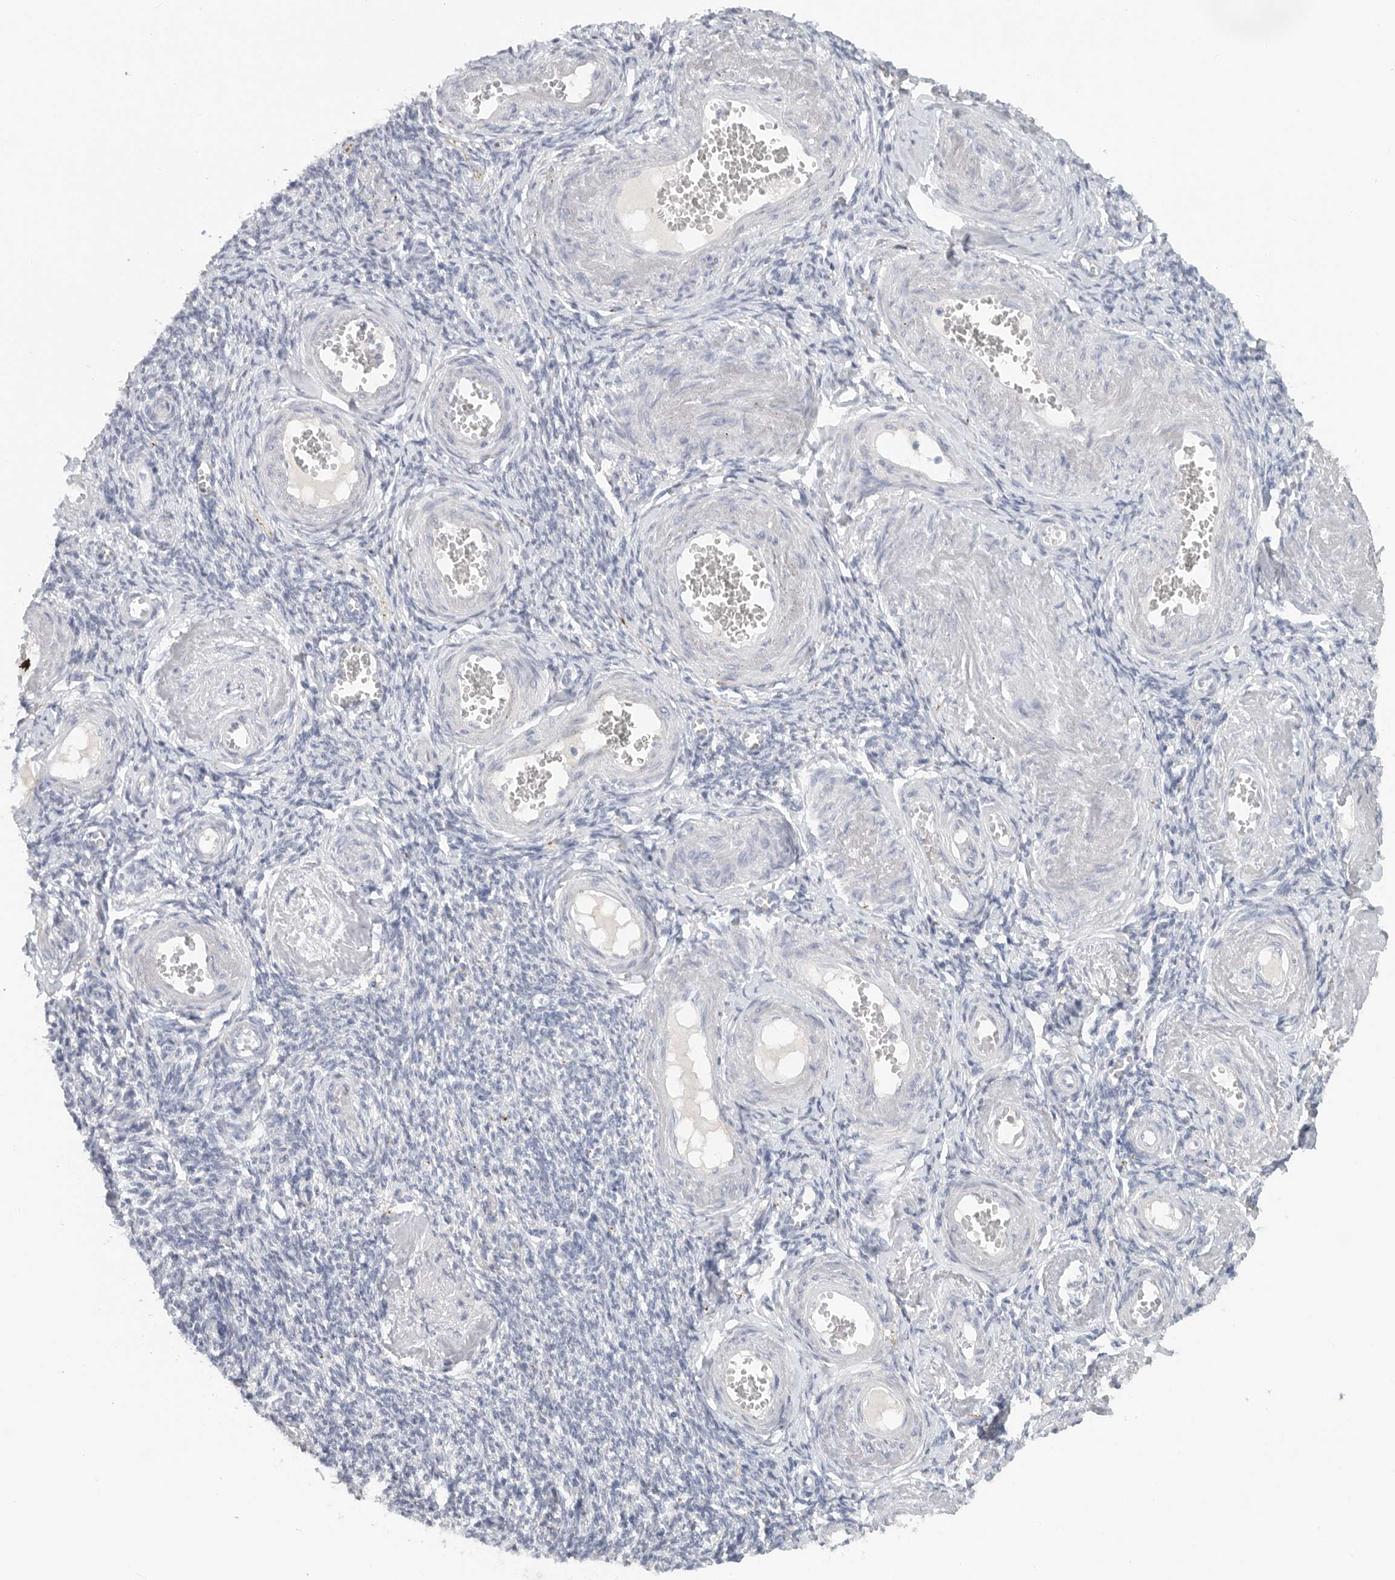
{"staining": {"intensity": "negative", "quantity": "none", "location": "none"}, "tissue": "adipose tissue", "cell_type": "Adipocytes", "image_type": "normal", "snomed": [{"axis": "morphology", "description": "Normal tissue, NOS"}, {"axis": "topography", "description": "Vascular tissue"}, {"axis": "topography", "description": "Fallopian tube"}, {"axis": "topography", "description": "Ovary"}], "caption": "IHC photomicrograph of benign adipose tissue: adipose tissue stained with DAB (3,3'-diaminobenzidine) displays no significant protein staining in adipocytes. (DAB (3,3'-diaminobenzidine) immunohistochemistry (IHC) with hematoxylin counter stain).", "gene": "PAM", "patient": {"sex": "female", "age": 67}}